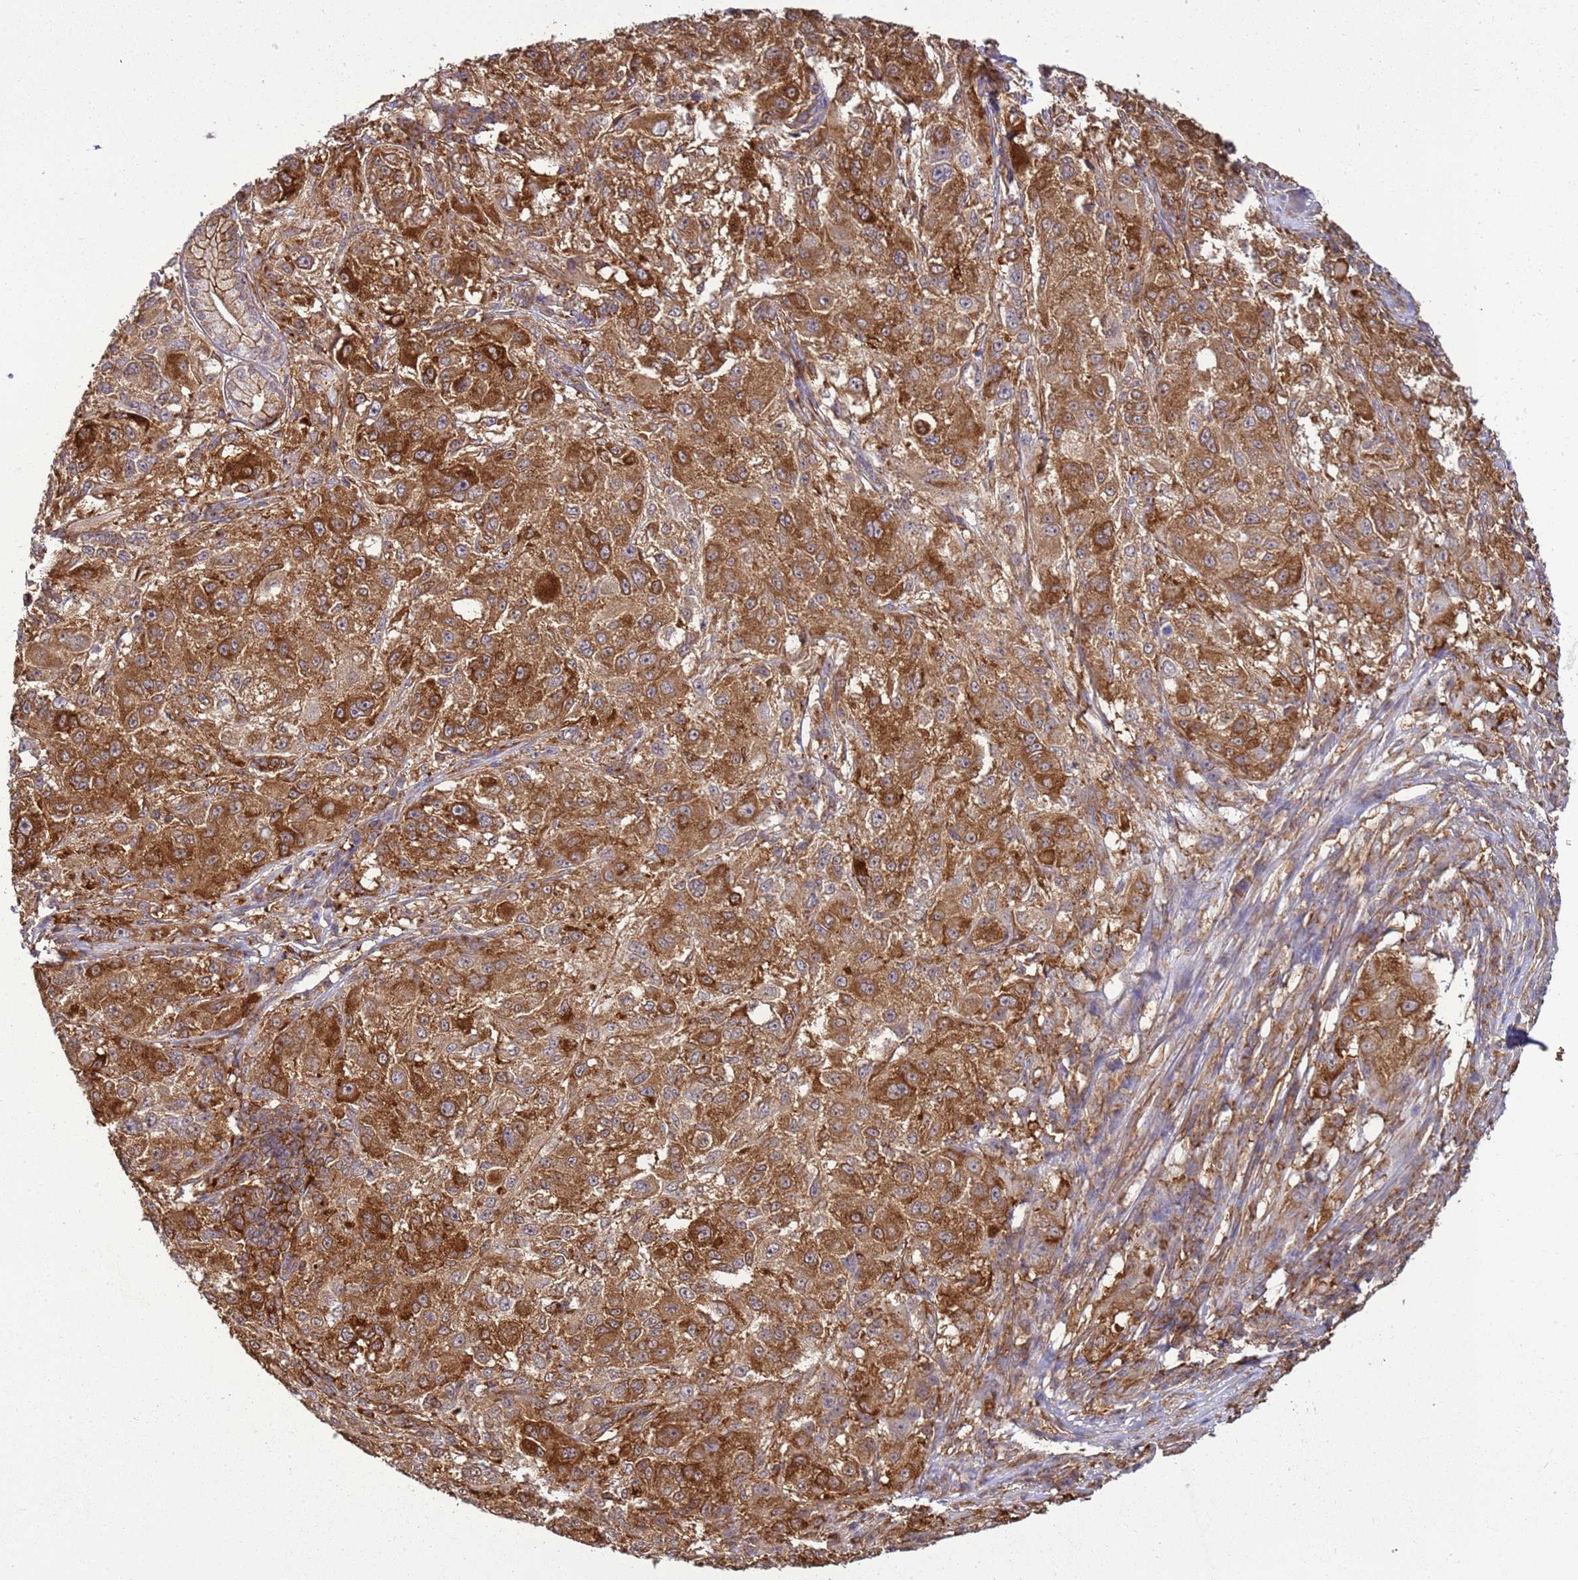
{"staining": {"intensity": "strong", "quantity": ">75%", "location": "cytoplasmic/membranous"}, "tissue": "melanoma", "cell_type": "Tumor cells", "image_type": "cancer", "snomed": [{"axis": "morphology", "description": "Necrosis, NOS"}, {"axis": "morphology", "description": "Malignant melanoma, NOS"}, {"axis": "topography", "description": "Skin"}], "caption": "Tumor cells display high levels of strong cytoplasmic/membranous expression in approximately >75% of cells in melanoma.", "gene": "GABRE", "patient": {"sex": "female", "age": 87}}